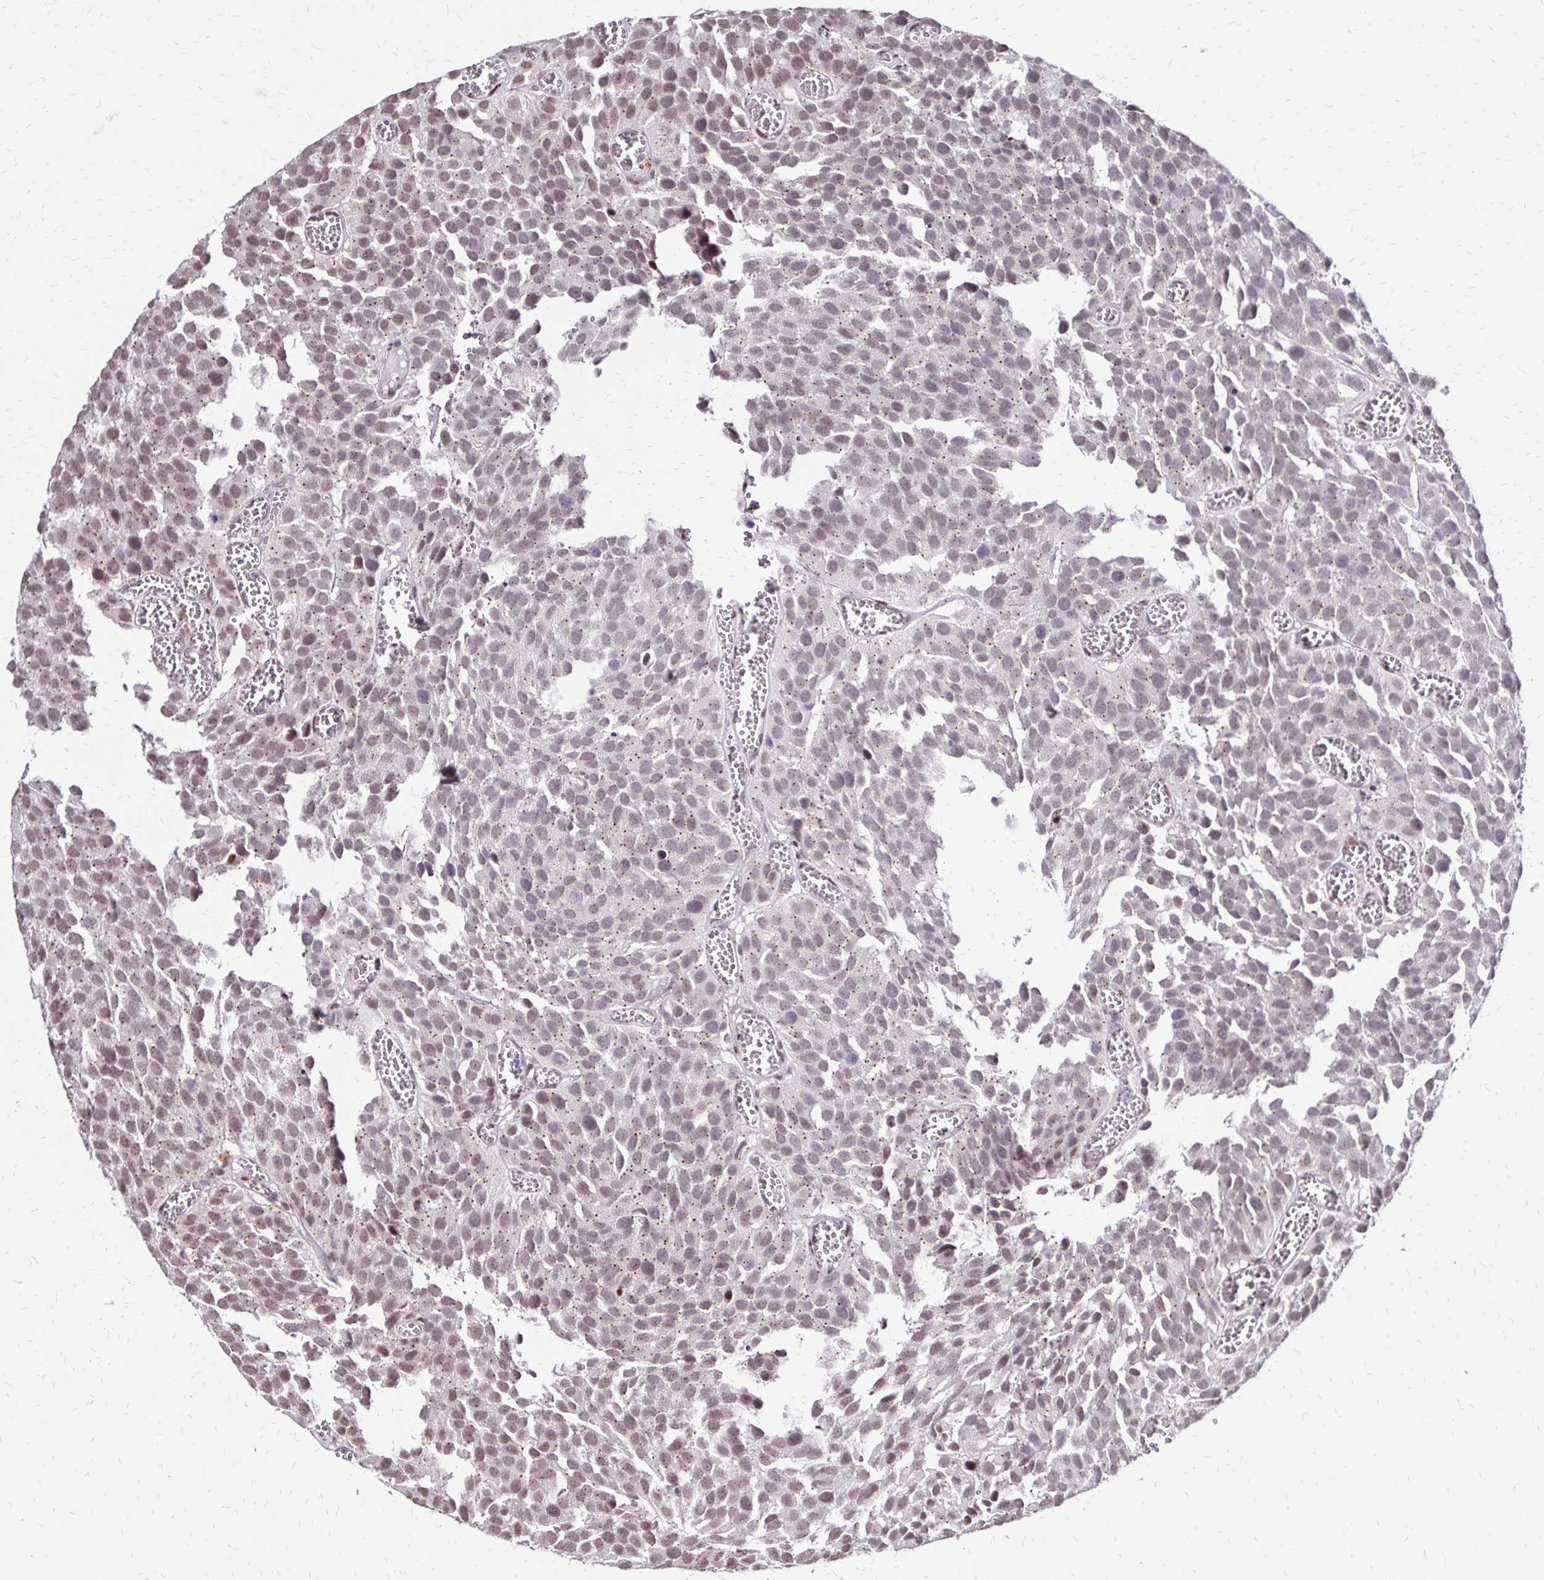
{"staining": {"intensity": "moderate", "quantity": ">75%", "location": "cytoplasmic/membranous,nuclear"}, "tissue": "urothelial cancer", "cell_type": "Tumor cells", "image_type": "cancer", "snomed": [{"axis": "morphology", "description": "Urothelial carcinoma, Low grade"}, {"axis": "topography", "description": "Urinary bladder"}], "caption": "This micrograph exhibits immunohistochemistry staining of human urothelial cancer, with medium moderate cytoplasmic/membranous and nuclear staining in approximately >75% of tumor cells.", "gene": "TOB1", "patient": {"sex": "female", "age": 69}}